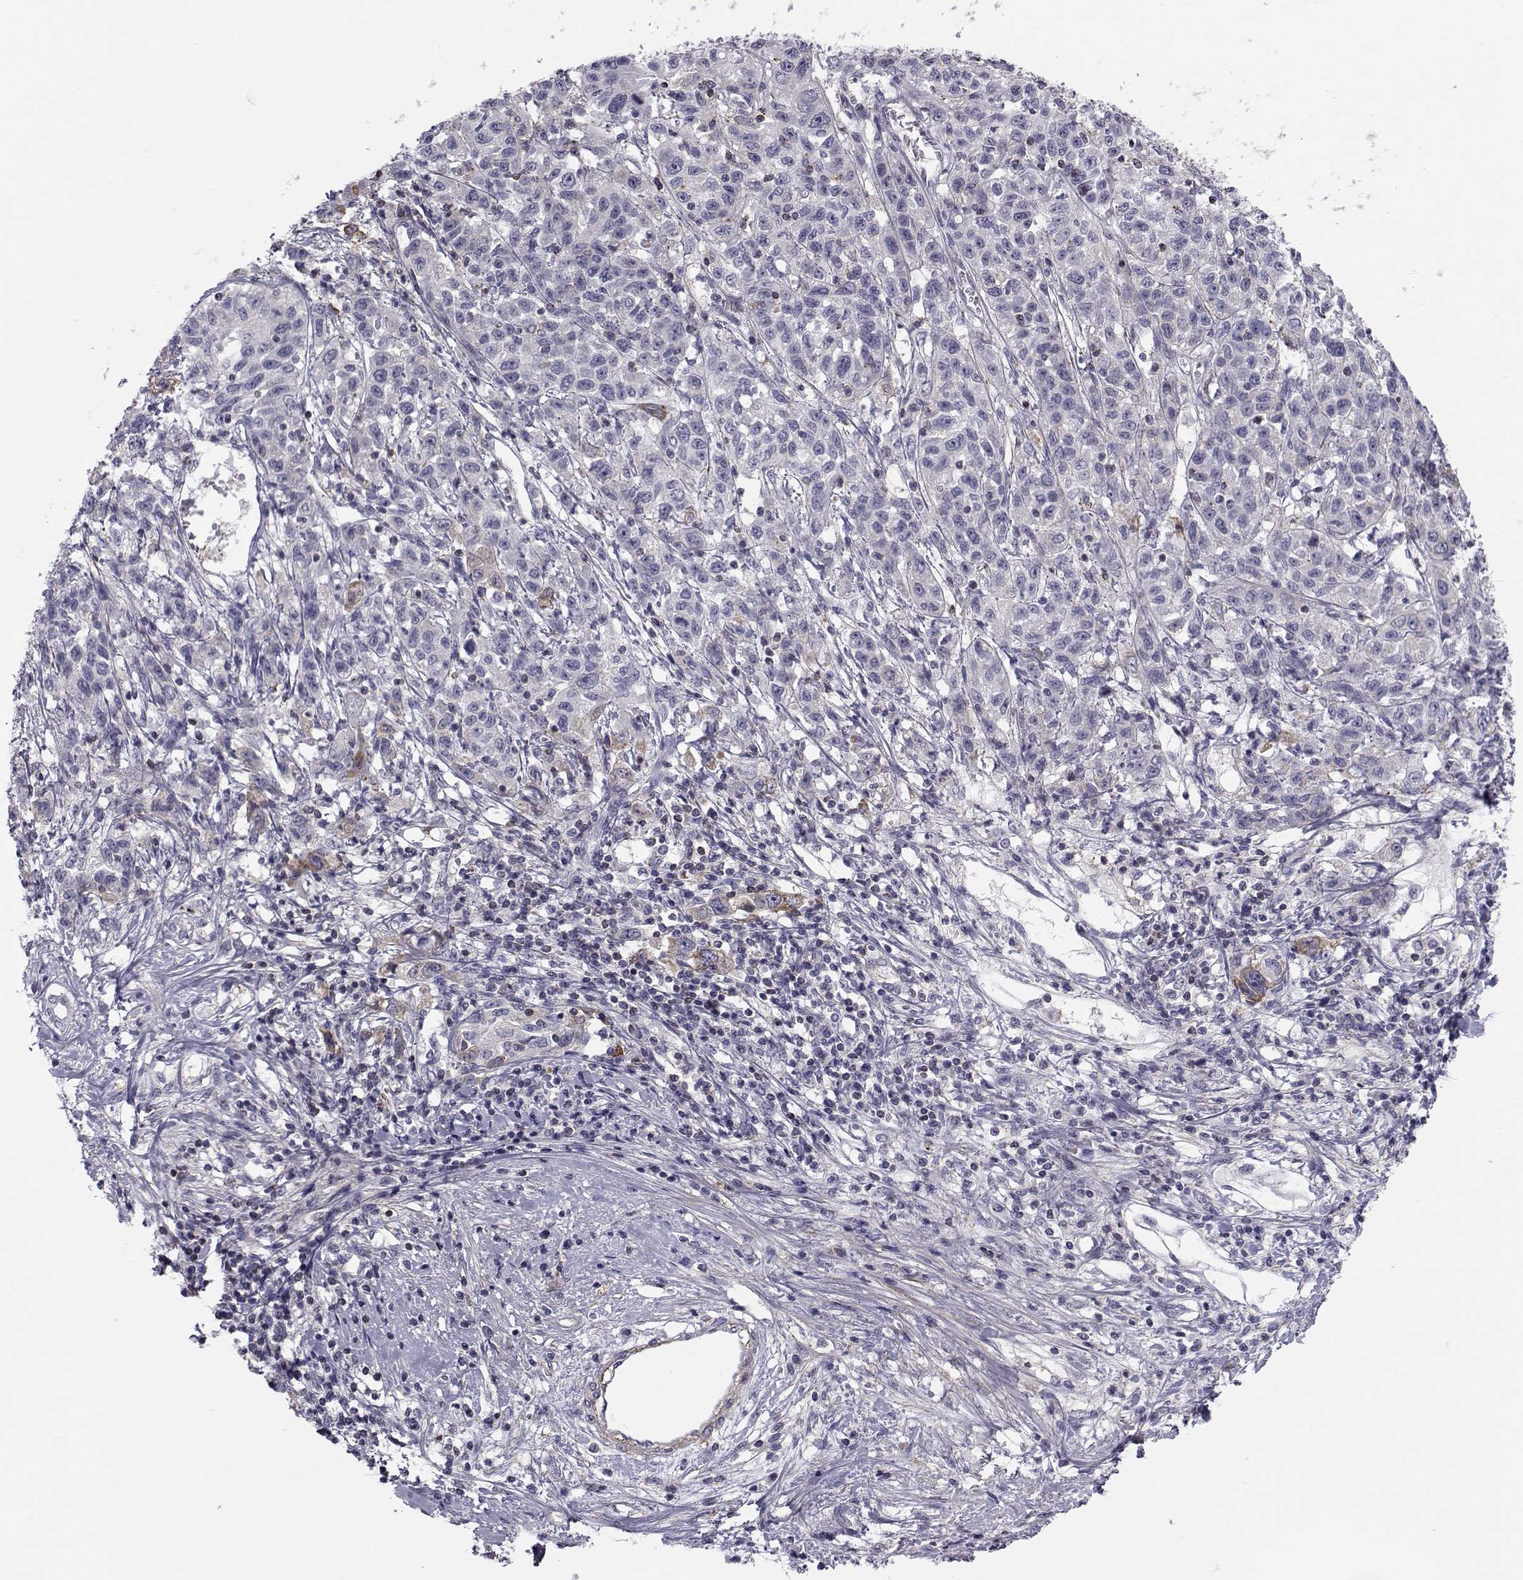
{"staining": {"intensity": "negative", "quantity": "none", "location": "none"}, "tissue": "liver cancer", "cell_type": "Tumor cells", "image_type": "cancer", "snomed": [{"axis": "morphology", "description": "Adenocarcinoma, NOS"}, {"axis": "morphology", "description": "Cholangiocarcinoma"}, {"axis": "topography", "description": "Liver"}], "caption": "There is no significant staining in tumor cells of liver adenocarcinoma.", "gene": "LRRC27", "patient": {"sex": "male", "age": 64}}